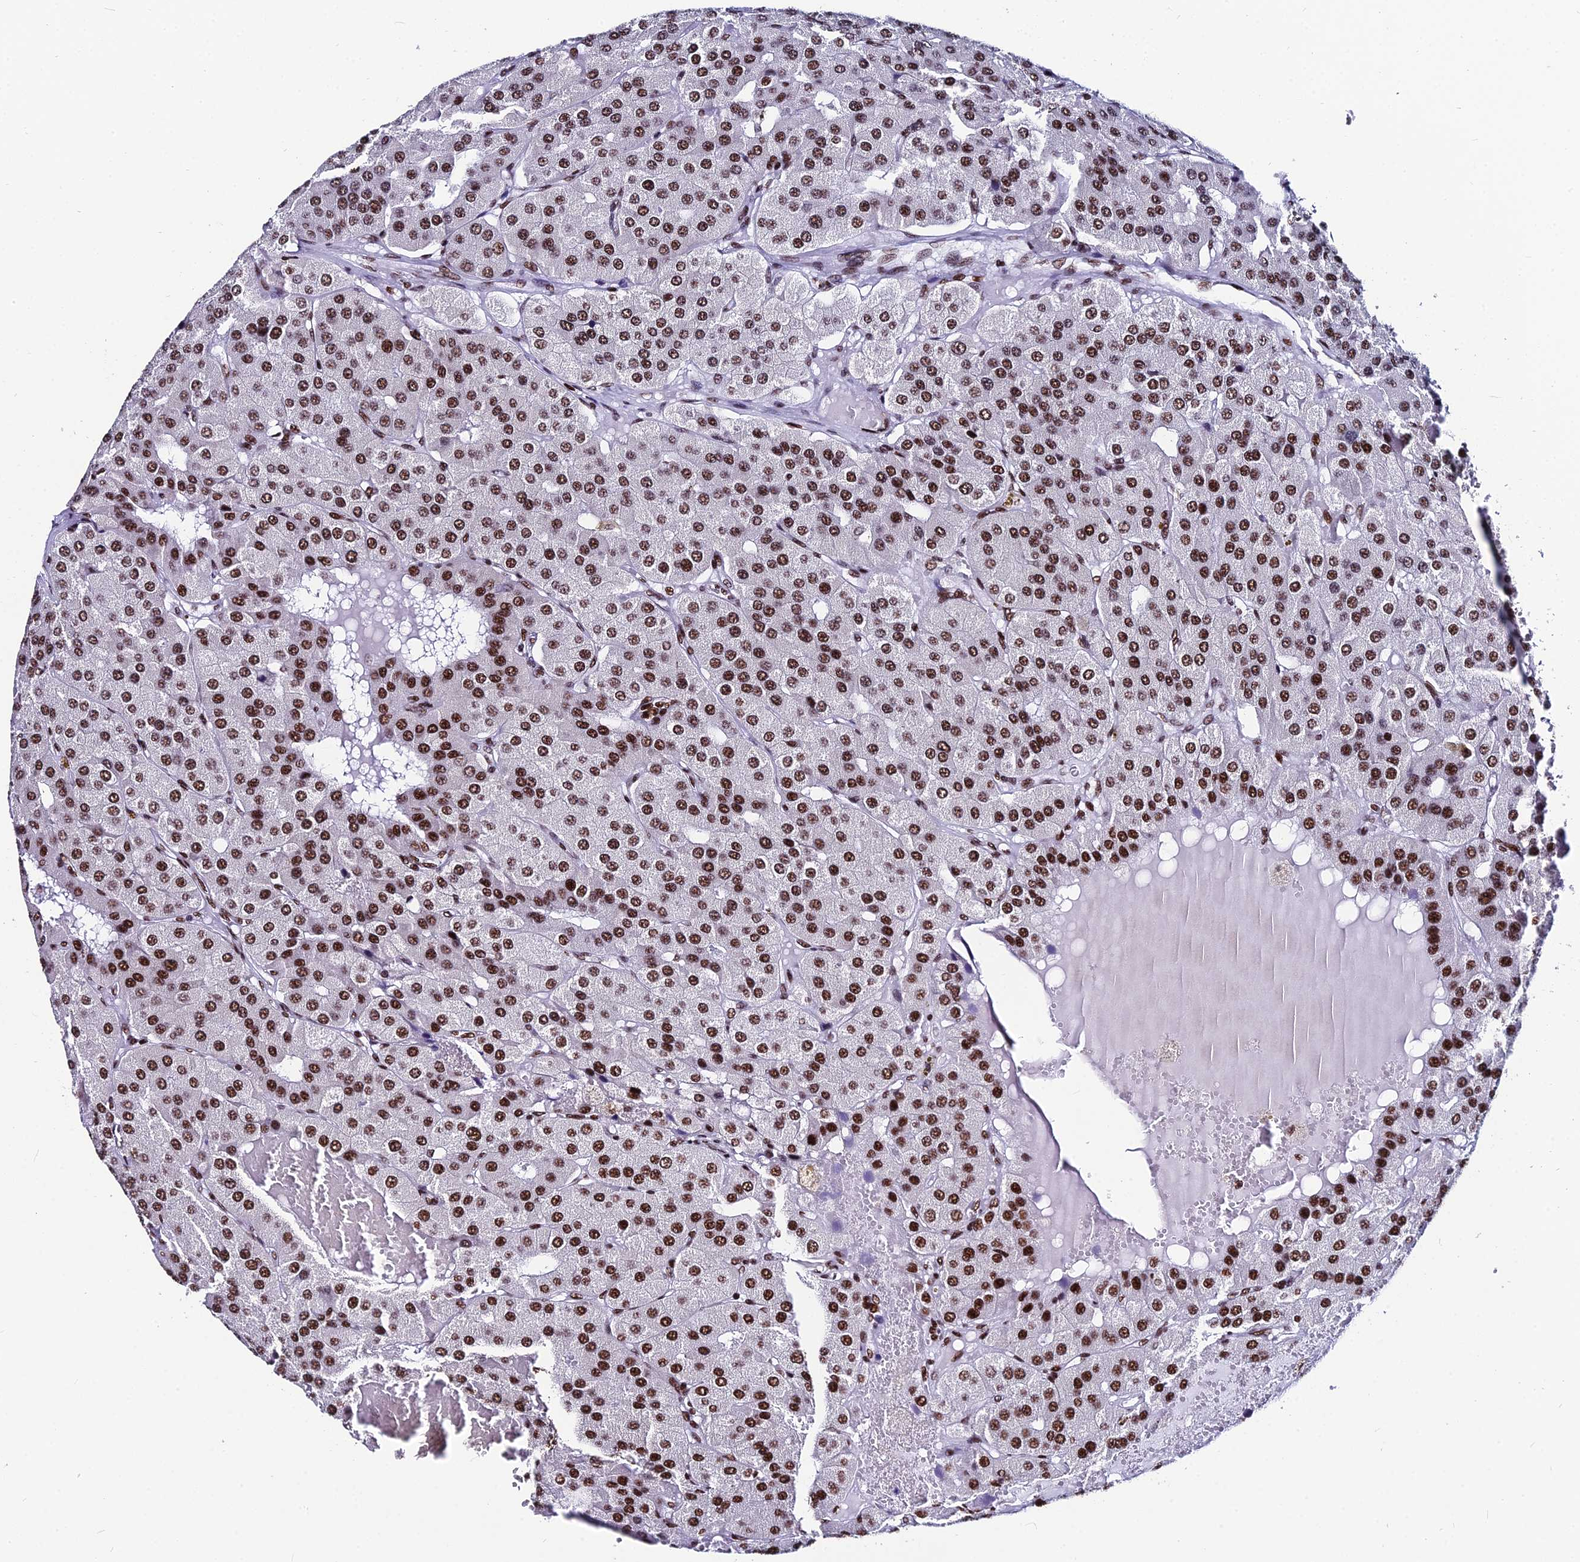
{"staining": {"intensity": "moderate", "quantity": ">75%", "location": "nuclear"}, "tissue": "parathyroid gland", "cell_type": "Glandular cells", "image_type": "normal", "snomed": [{"axis": "morphology", "description": "Normal tissue, NOS"}, {"axis": "morphology", "description": "Adenoma, NOS"}, {"axis": "topography", "description": "Parathyroid gland"}], "caption": "A brown stain highlights moderate nuclear positivity of a protein in glandular cells of normal human parathyroid gland. The protein is stained brown, and the nuclei are stained in blue (DAB (3,3'-diaminobenzidine) IHC with brightfield microscopy, high magnification).", "gene": "HNRNPH1", "patient": {"sex": "female", "age": 86}}